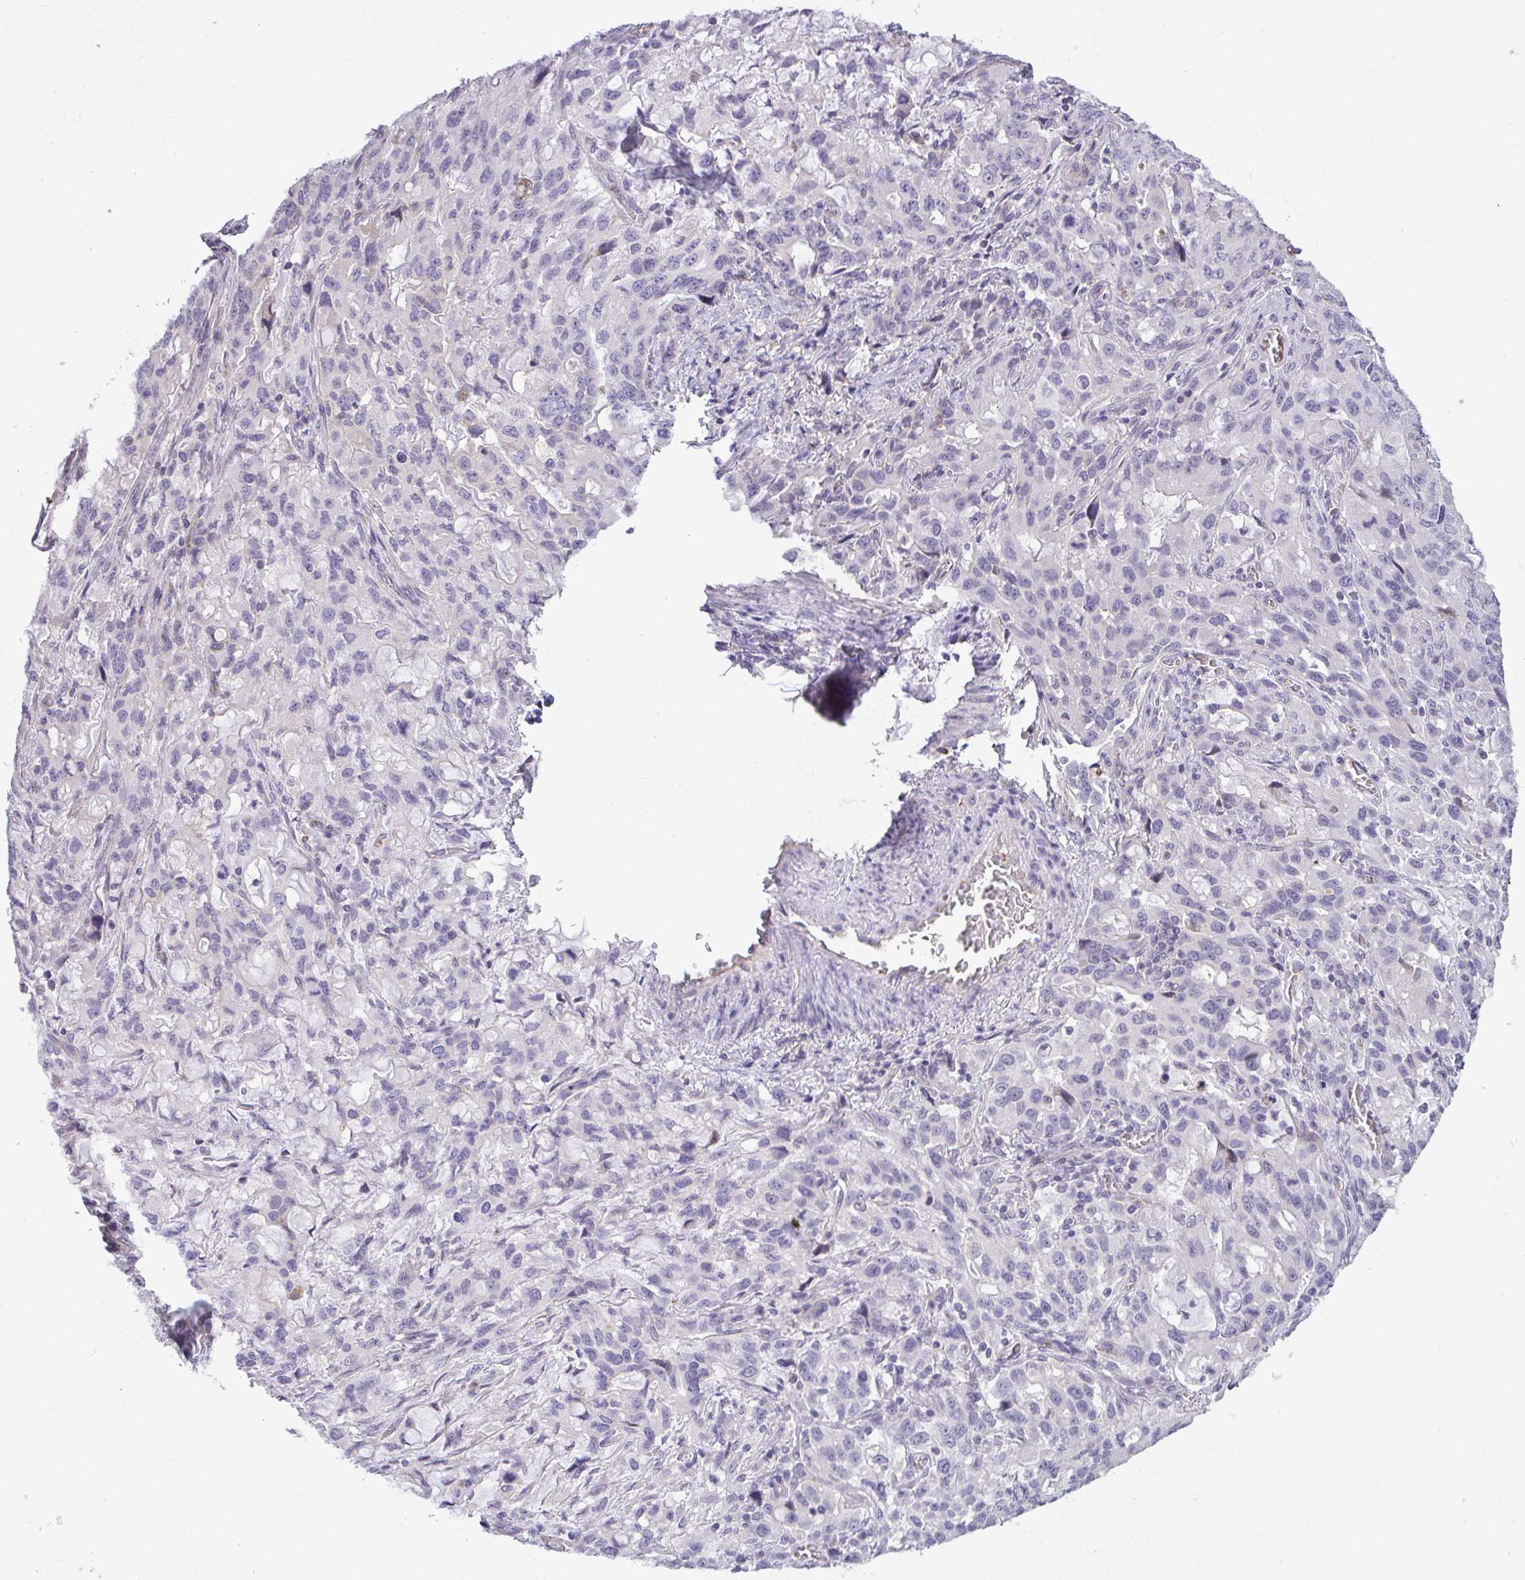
{"staining": {"intensity": "negative", "quantity": "none", "location": "none"}, "tissue": "stomach cancer", "cell_type": "Tumor cells", "image_type": "cancer", "snomed": [{"axis": "morphology", "description": "Adenocarcinoma, NOS"}, {"axis": "topography", "description": "Stomach, upper"}], "caption": "DAB immunohistochemical staining of human stomach cancer shows no significant staining in tumor cells.", "gene": "SEMA6B", "patient": {"sex": "male", "age": 85}}